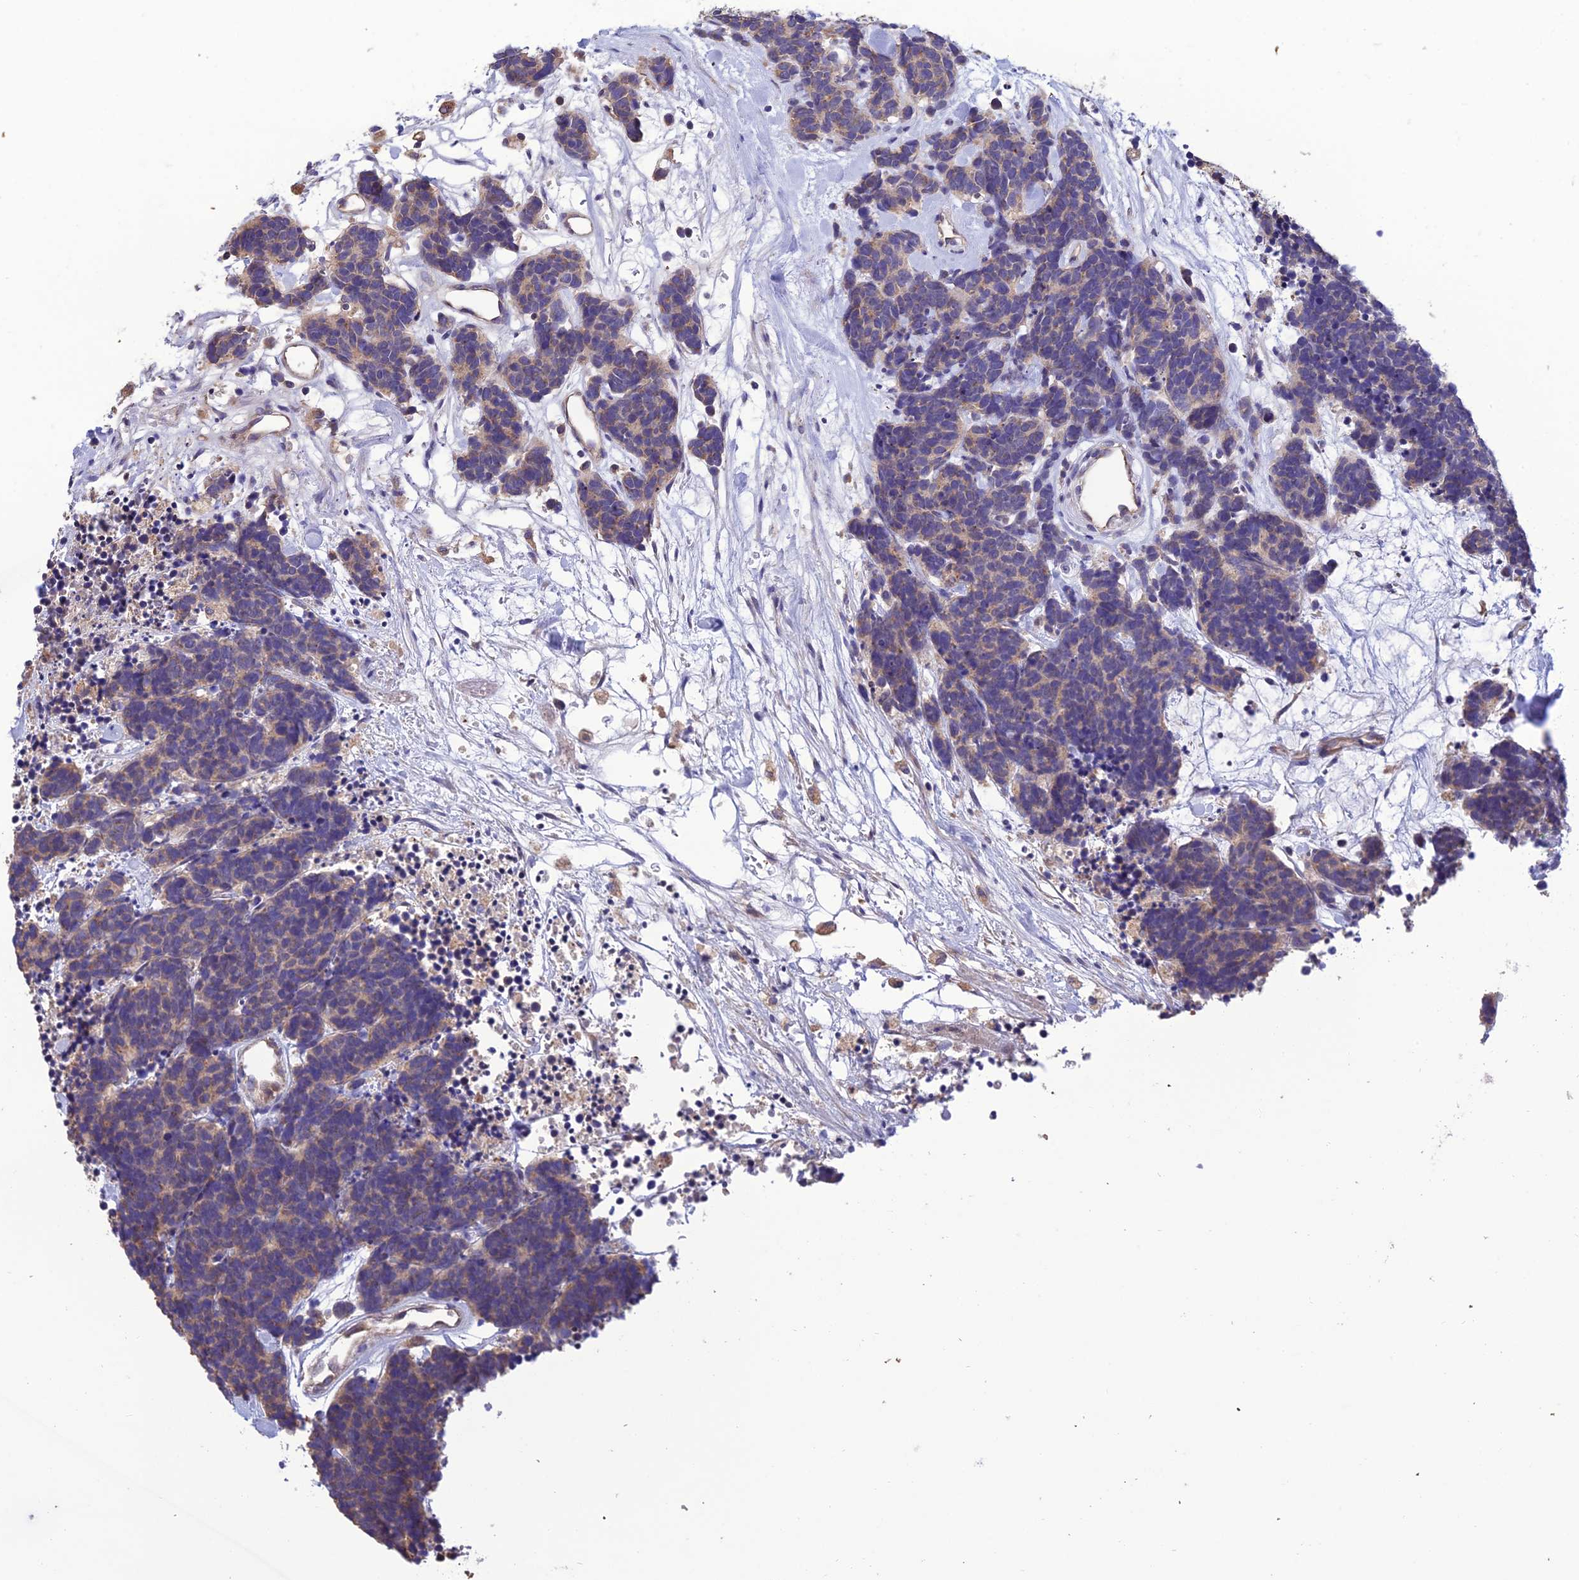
{"staining": {"intensity": "weak", "quantity": "25%-75%", "location": "cytoplasmic/membranous"}, "tissue": "carcinoid", "cell_type": "Tumor cells", "image_type": "cancer", "snomed": [{"axis": "morphology", "description": "Carcinoma, NOS"}, {"axis": "morphology", "description": "Carcinoid, malignant, NOS"}, {"axis": "topography", "description": "Urinary bladder"}], "caption": "Protein staining shows weak cytoplasmic/membranous positivity in about 25%-75% of tumor cells in carcinoma.", "gene": "MIOS", "patient": {"sex": "male", "age": 57}}